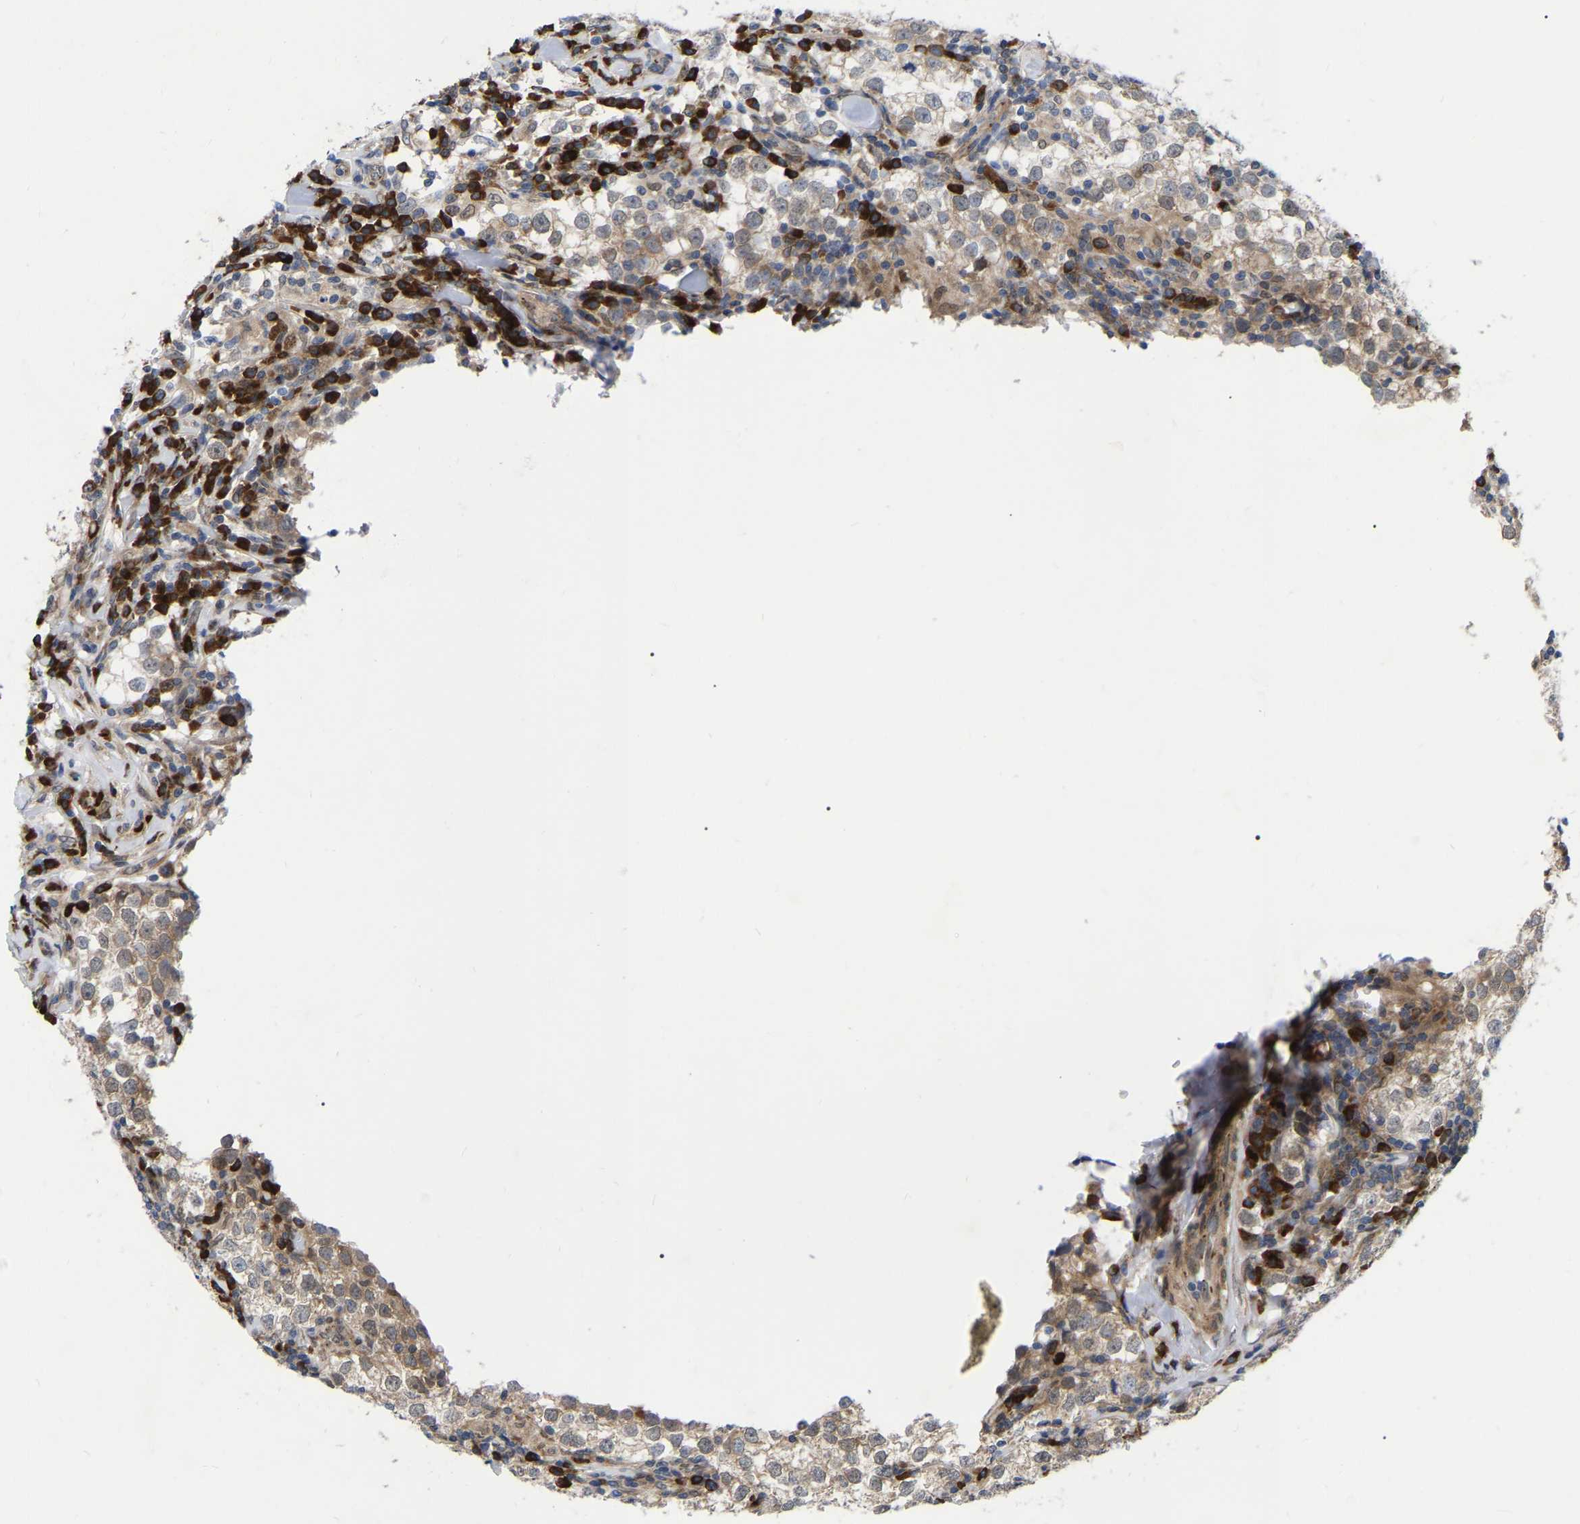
{"staining": {"intensity": "weak", "quantity": "25%-75%", "location": "cytoplasmic/membranous"}, "tissue": "testis cancer", "cell_type": "Tumor cells", "image_type": "cancer", "snomed": [{"axis": "morphology", "description": "Seminoma, NOS"}, {"axis": "morphology", "description": "Carcinoma, Embryonal, NOS"}, {"axis": "topography", "description": "Testis"}], "caption": "IHC of testis embryonal carcinoma demonstrates low levels of weak cytoplasmic/membranous staining in about 25%-75% of tumor cells.", "gene": "UBE4B", "patient": {"sex": "male", "age": 36}}